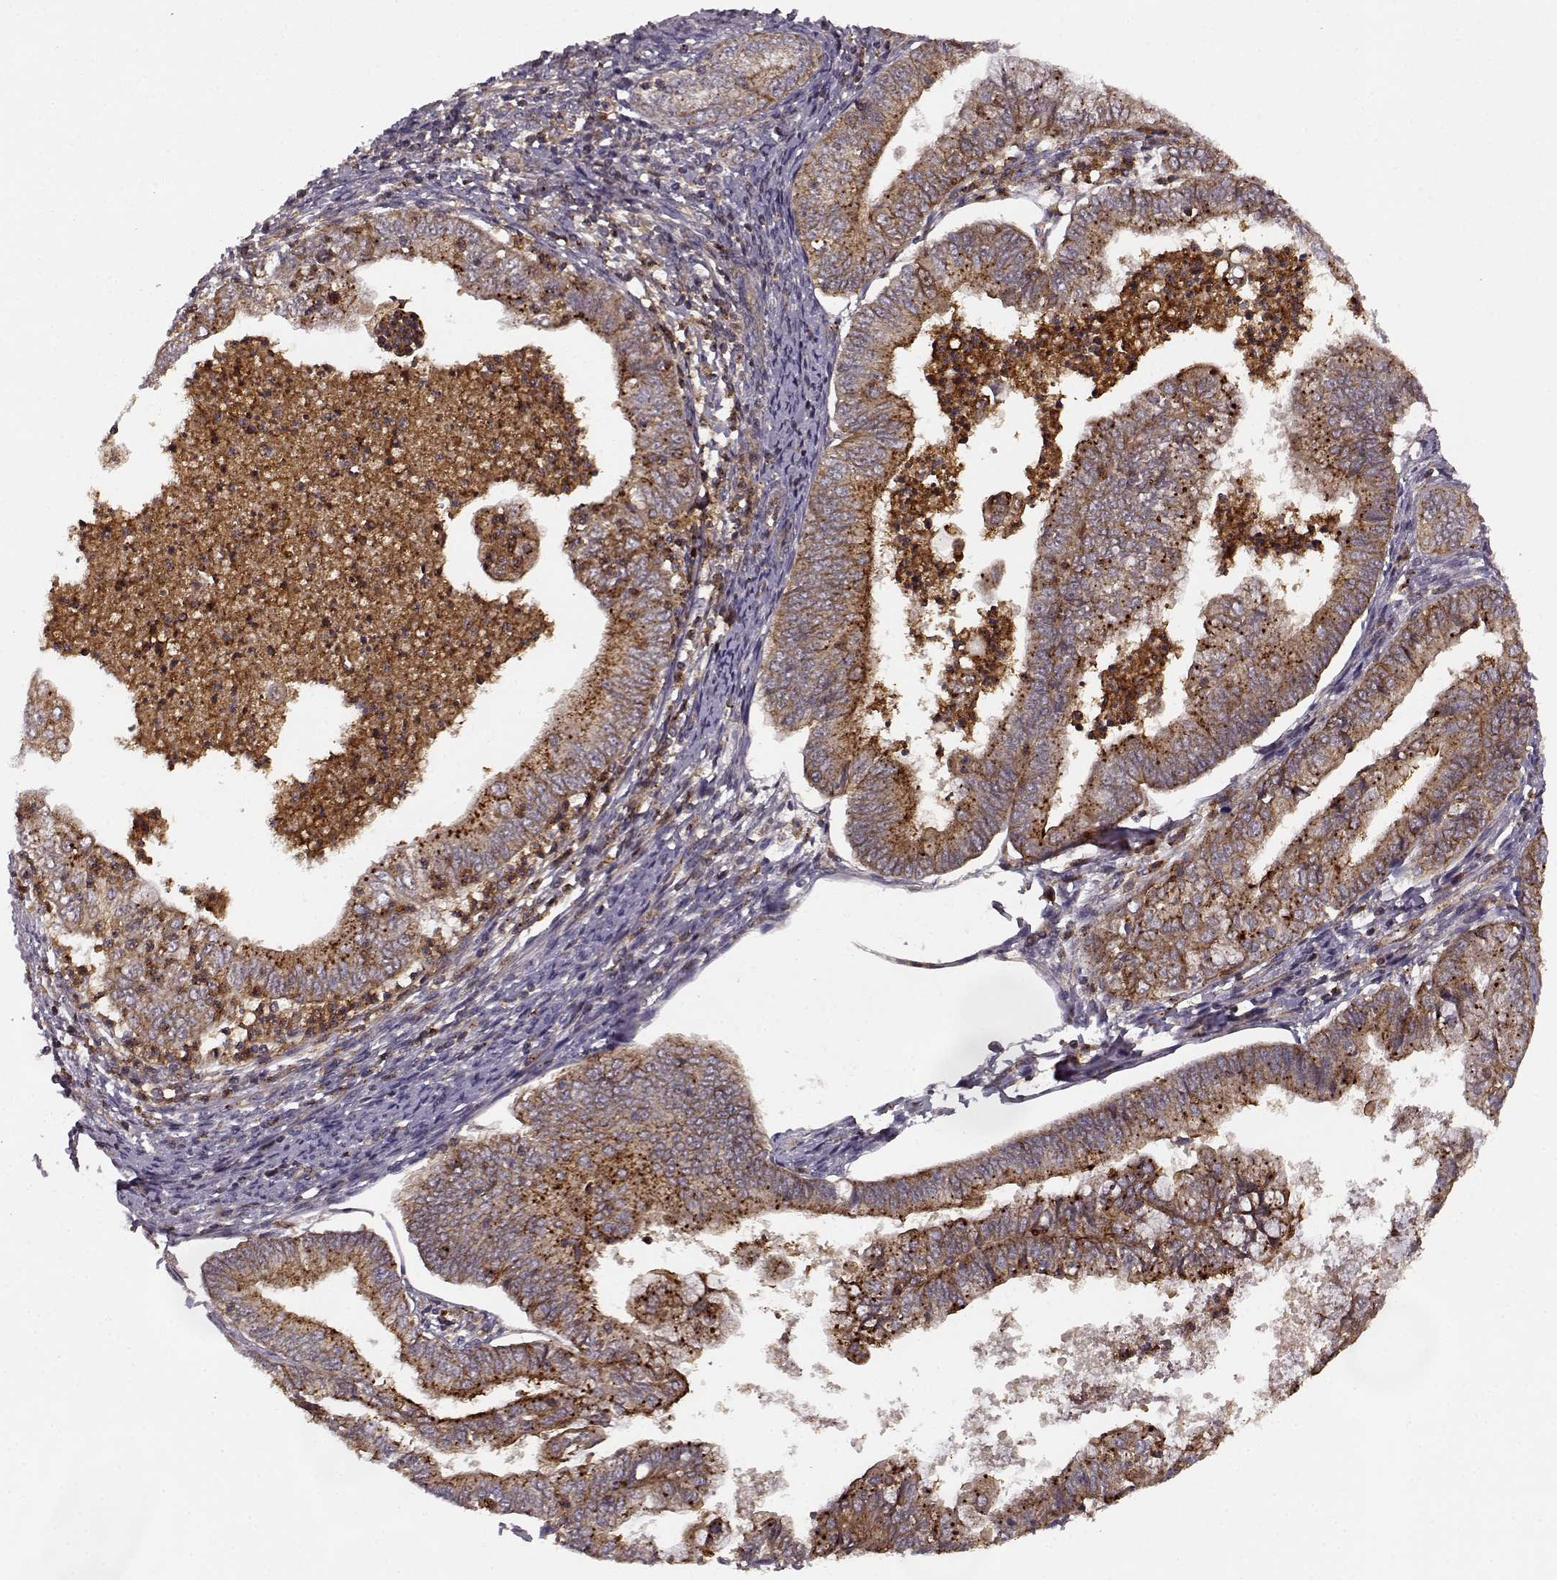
{"staining": {"intensity": "strong", "quantity": ">75%", "location": "cytoplasmic/membranous"}, "tissue": "endometrial cancer", "cell_type": "Tumor cells", "image_type": "cancer", "snomed": [{"axis": "morphology", "description": "Adenocarcinoma, NOS"}, {"axis": "topography", "description": "Endometrium"}], "caption": "Endometrial cancer stained with a protein marker displays strong staining in tumor cells.", "gene": "IFRD2", "patient": {"sex": "female", "age": 55}}